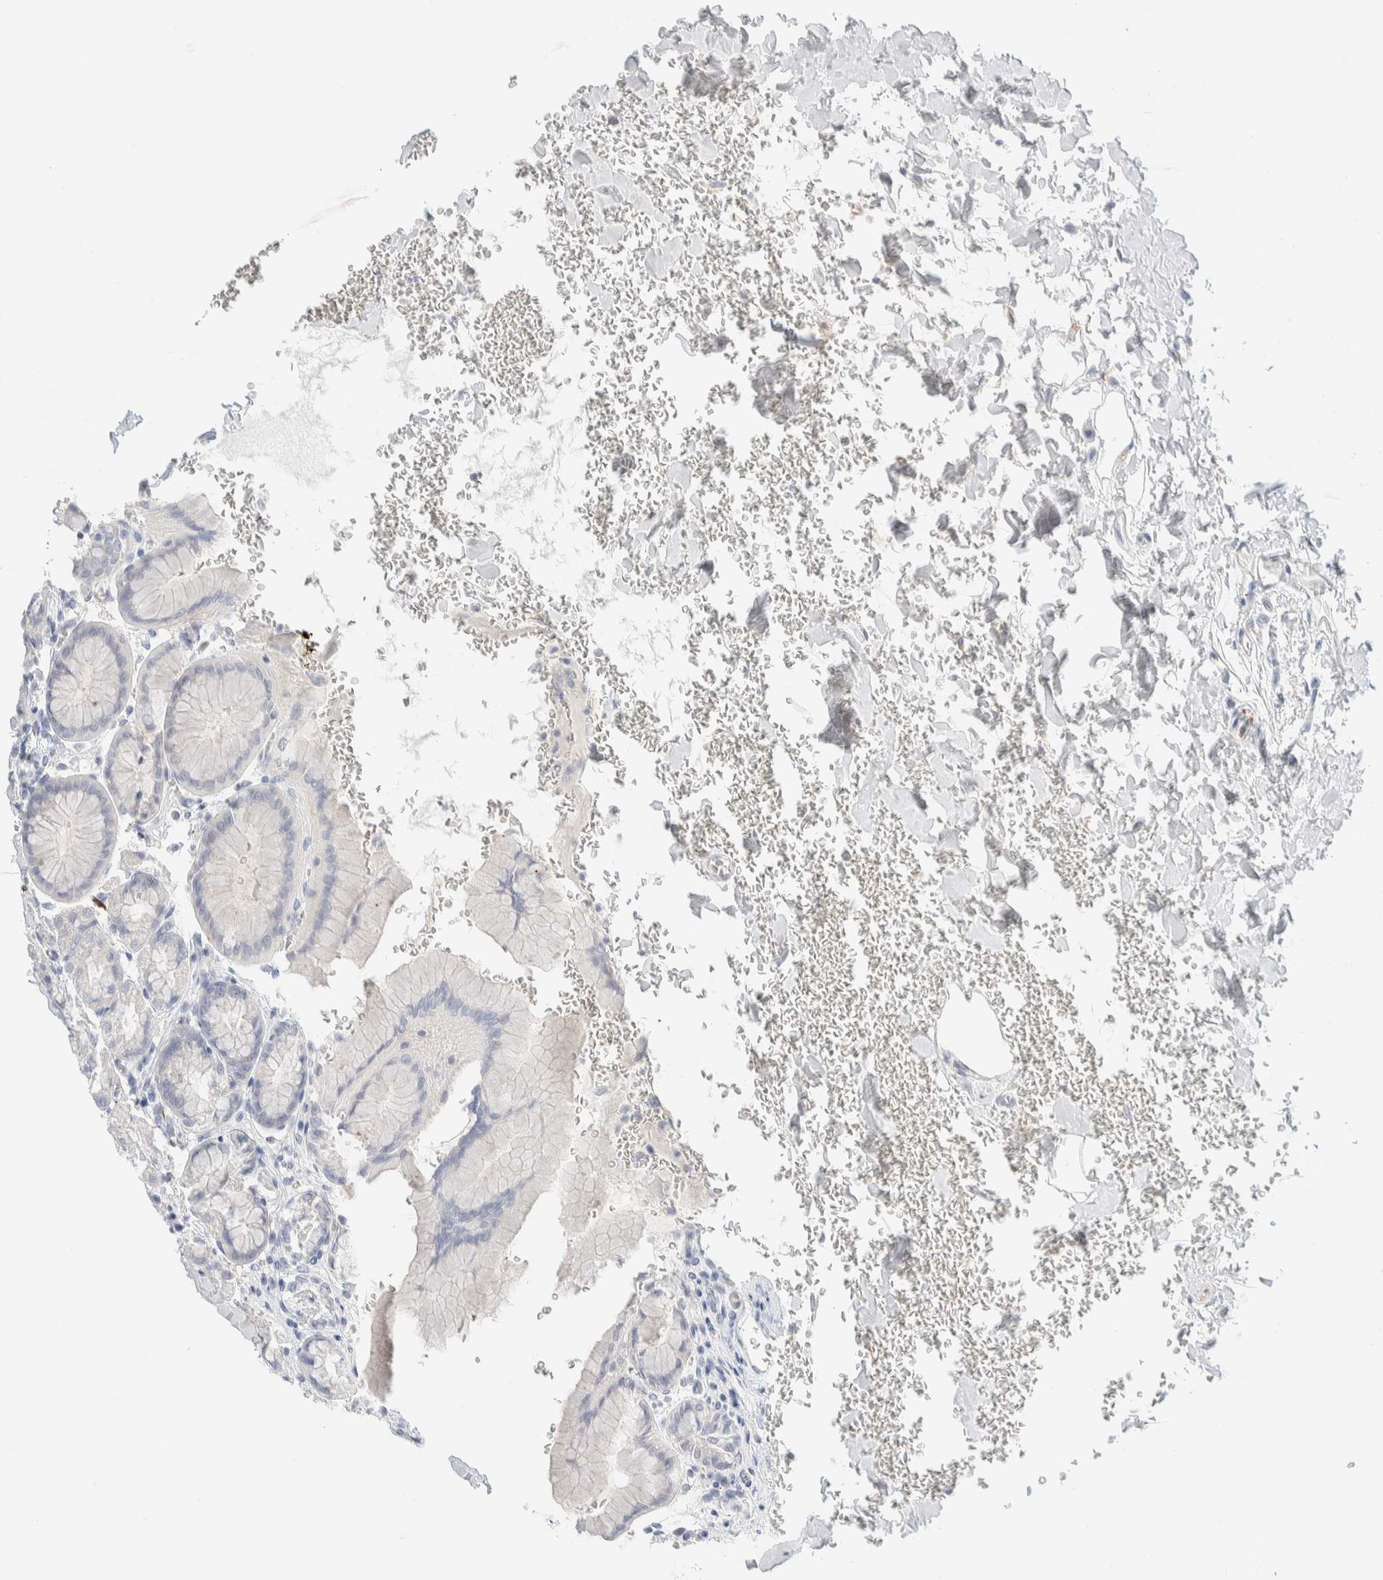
{"staining": {"intensity": "negative", "quantity": "none", "location": "none"}, "tissue": "stomach", "cell_type": "Glandular cells", "image_type": "normal", "snomed": [{"axis": "morphology", "description": "Normal tissue, NOS"}, {"axis": "topography", "description": "Stomach"}], "caption": "Immunohistochemical staining of normal human stomach demonstrates no significant positivity in glandular cells.", "gene": "ATCAY", "patient": {"sex": "male", "age": 42}}